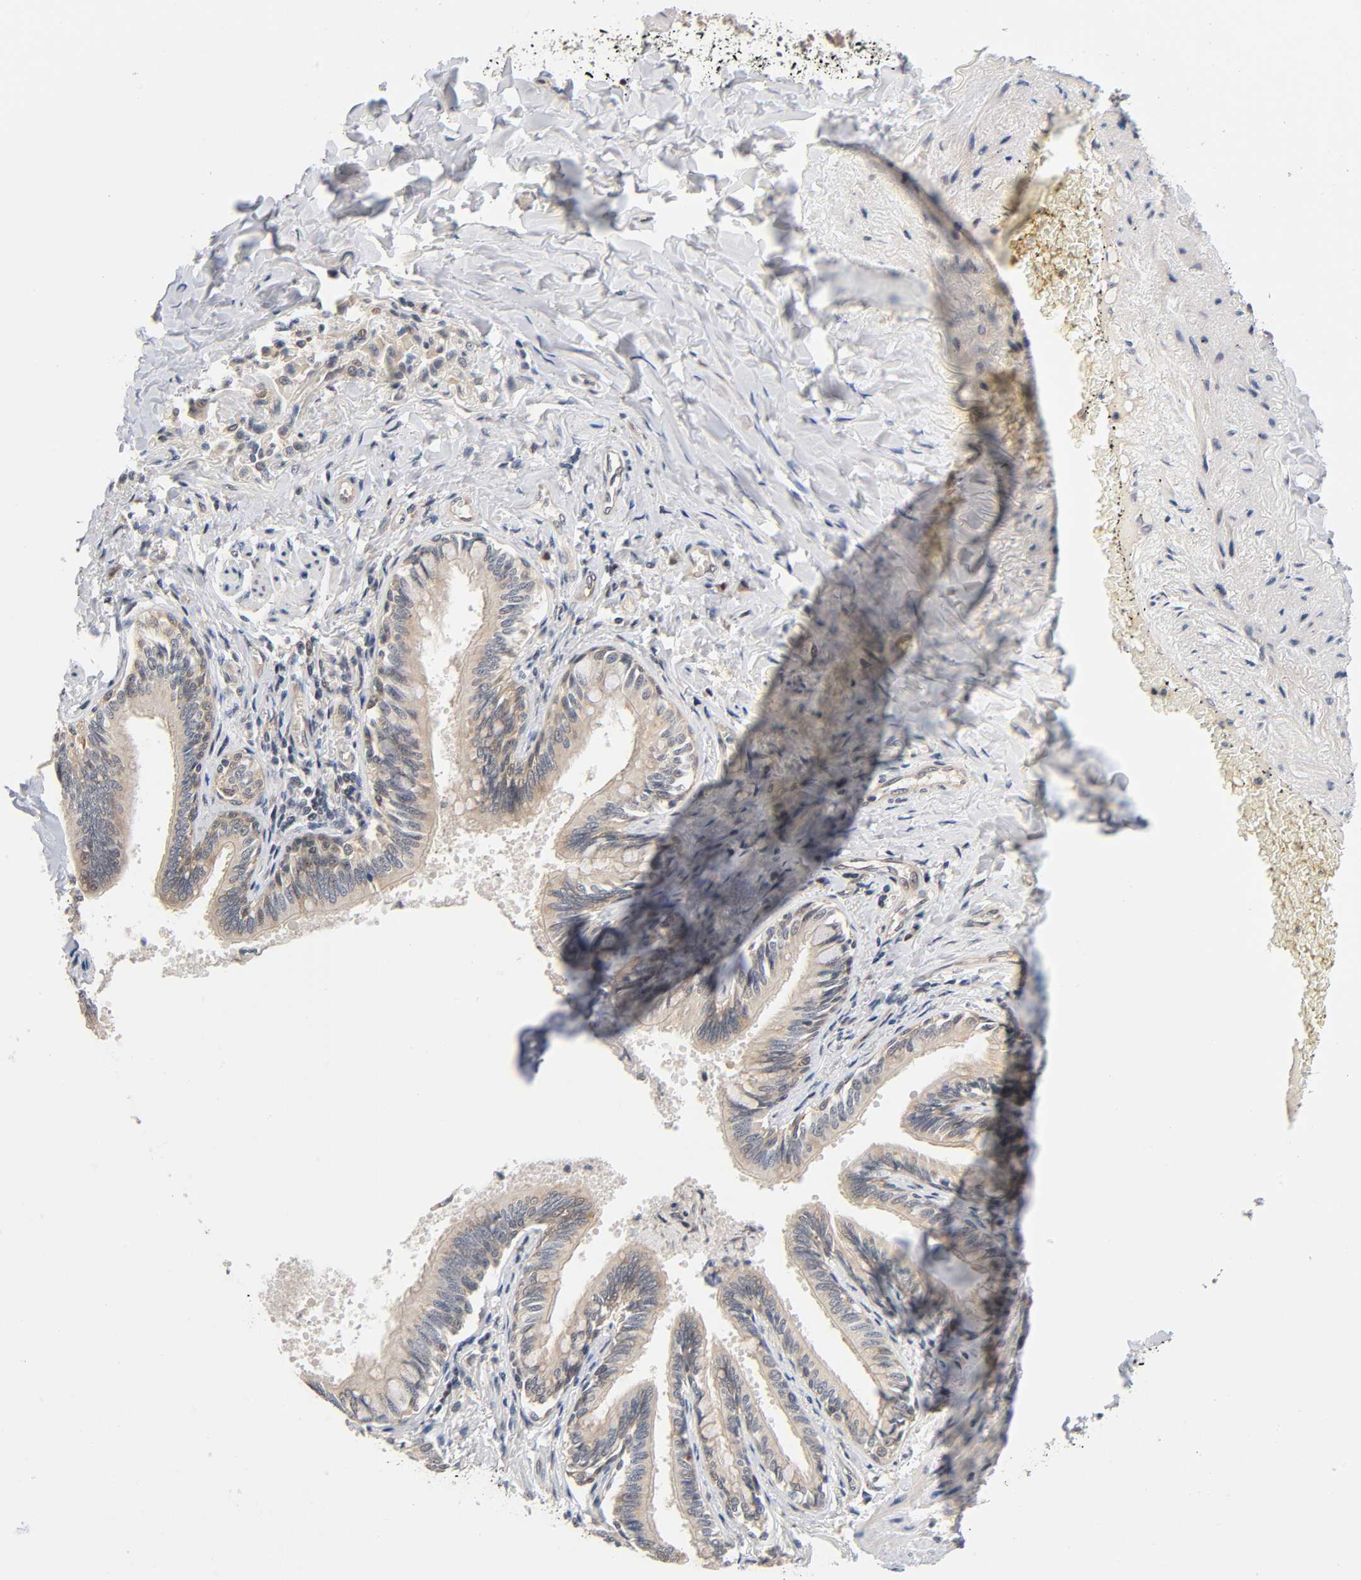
{"staining": {"intensity": "moderate", "quantity": ">75%", "location": "cytoplasmic/membranous"}, "tissue": "bronchus", "cell_type": "Respiratory epithelial cells", "image_type": "normal", "snomed": [{"axis": "morphology", "description": "Normal tissue, NOS"}, {"axis": "topography", "description": "Lung"}], "caption": "Respiratory epithelial cells display medium levels of moderate cytoplasmic/membranous expression in approximately >75% of cells in normal bronchus.", "gene": "PRKAB1", "patient": {"sex": "male", "age": 64}}